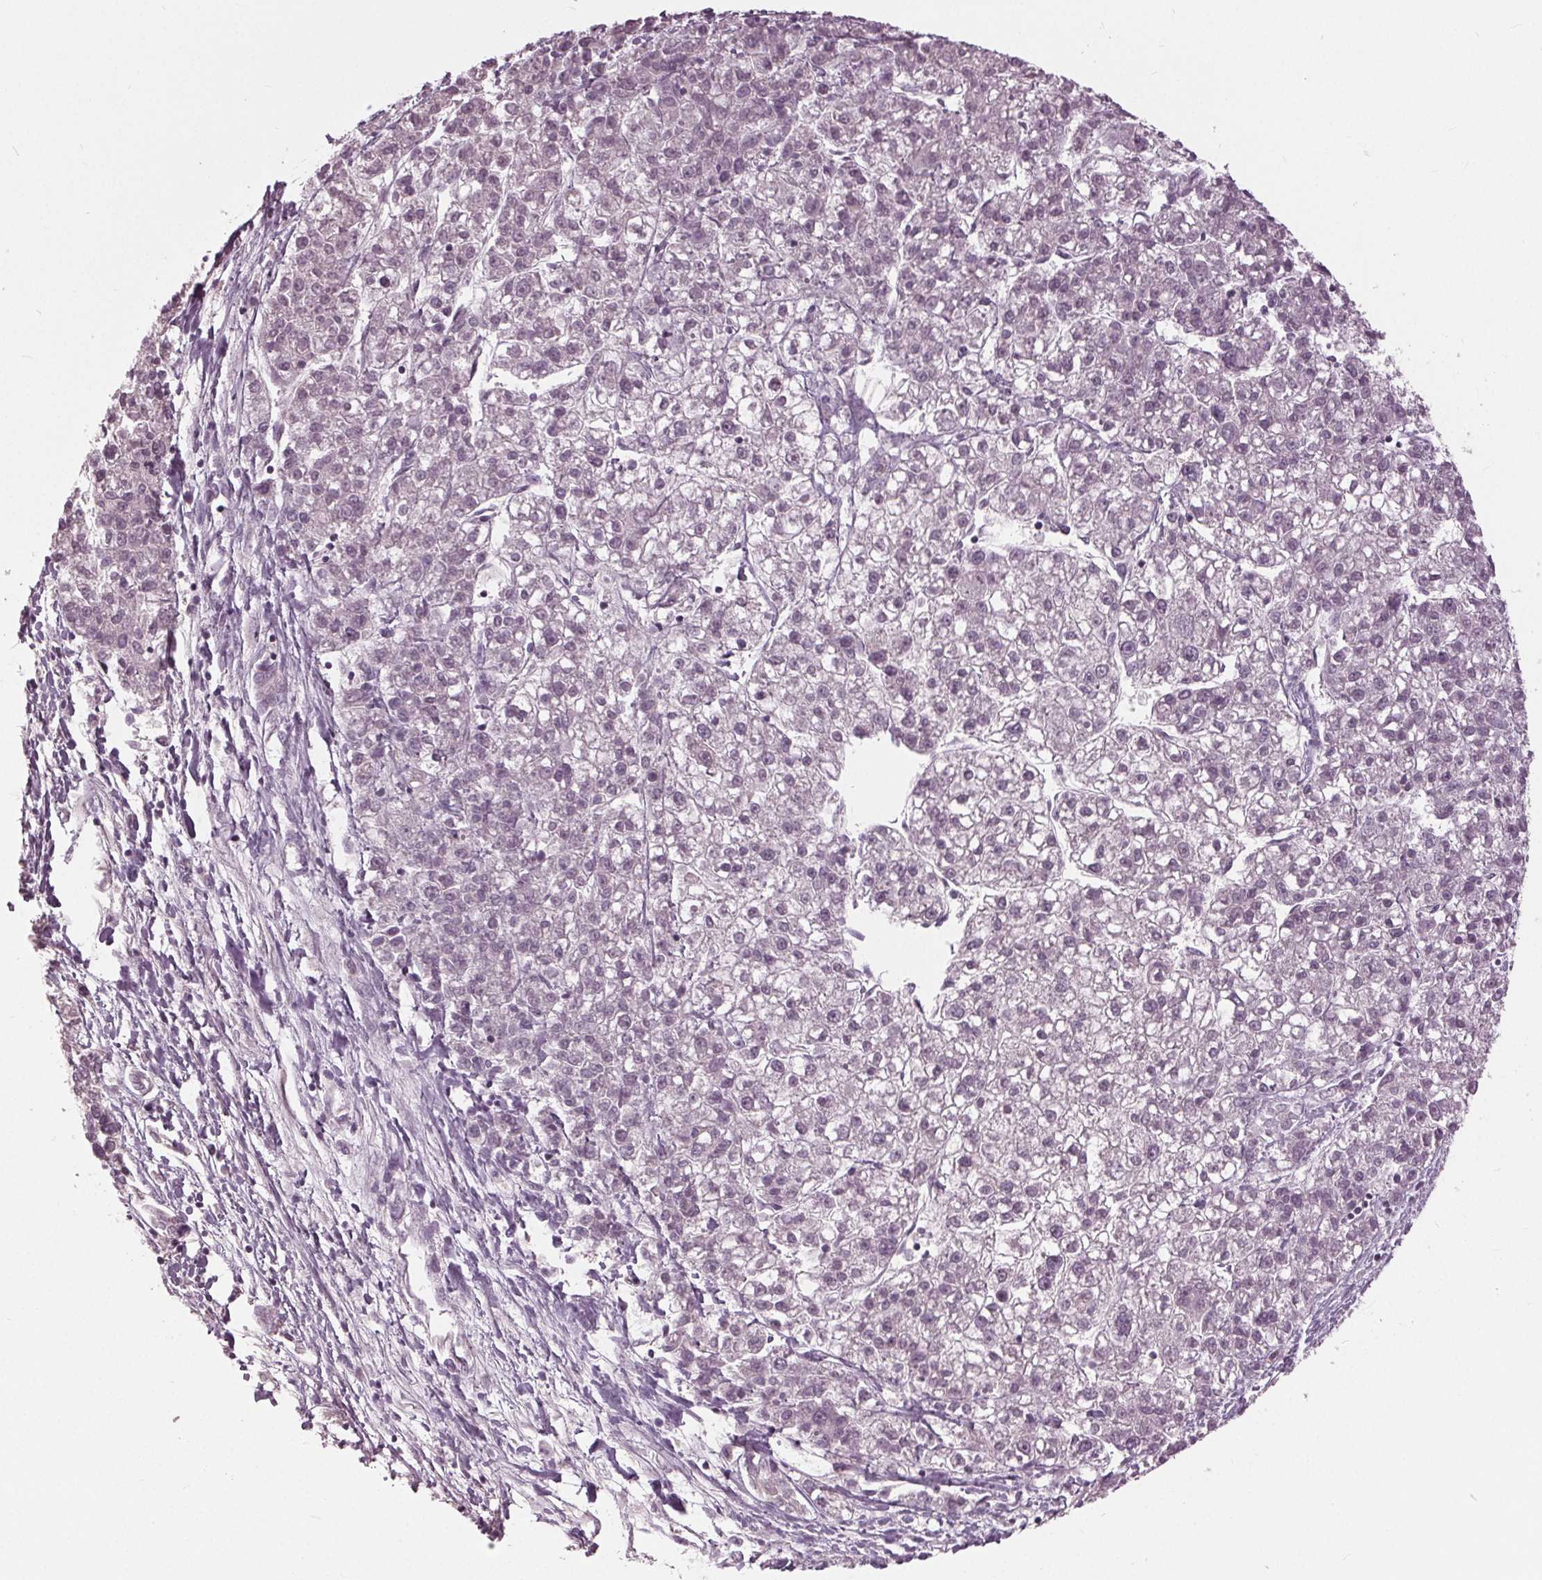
{"staining": {"intensity": "negative", "quantity": "none", "location": "none"}, "tissue": "liver cancer", "cell_type": "Tumor cells", "image_type": "cancer", "snomed": [{"axis": "morphology", "description": "Carcinoma, Hepatocellular, NOS"}, {"axis": "topography", "description": "Liver"}], "caption": "Tumor cells are negative for protein expression in human liver cancer (hepatocellular carcinoma). Nuclei are stained in blue.", "gene": "SIGLEC6", "patient": {"sex": "male", "age": 56}}